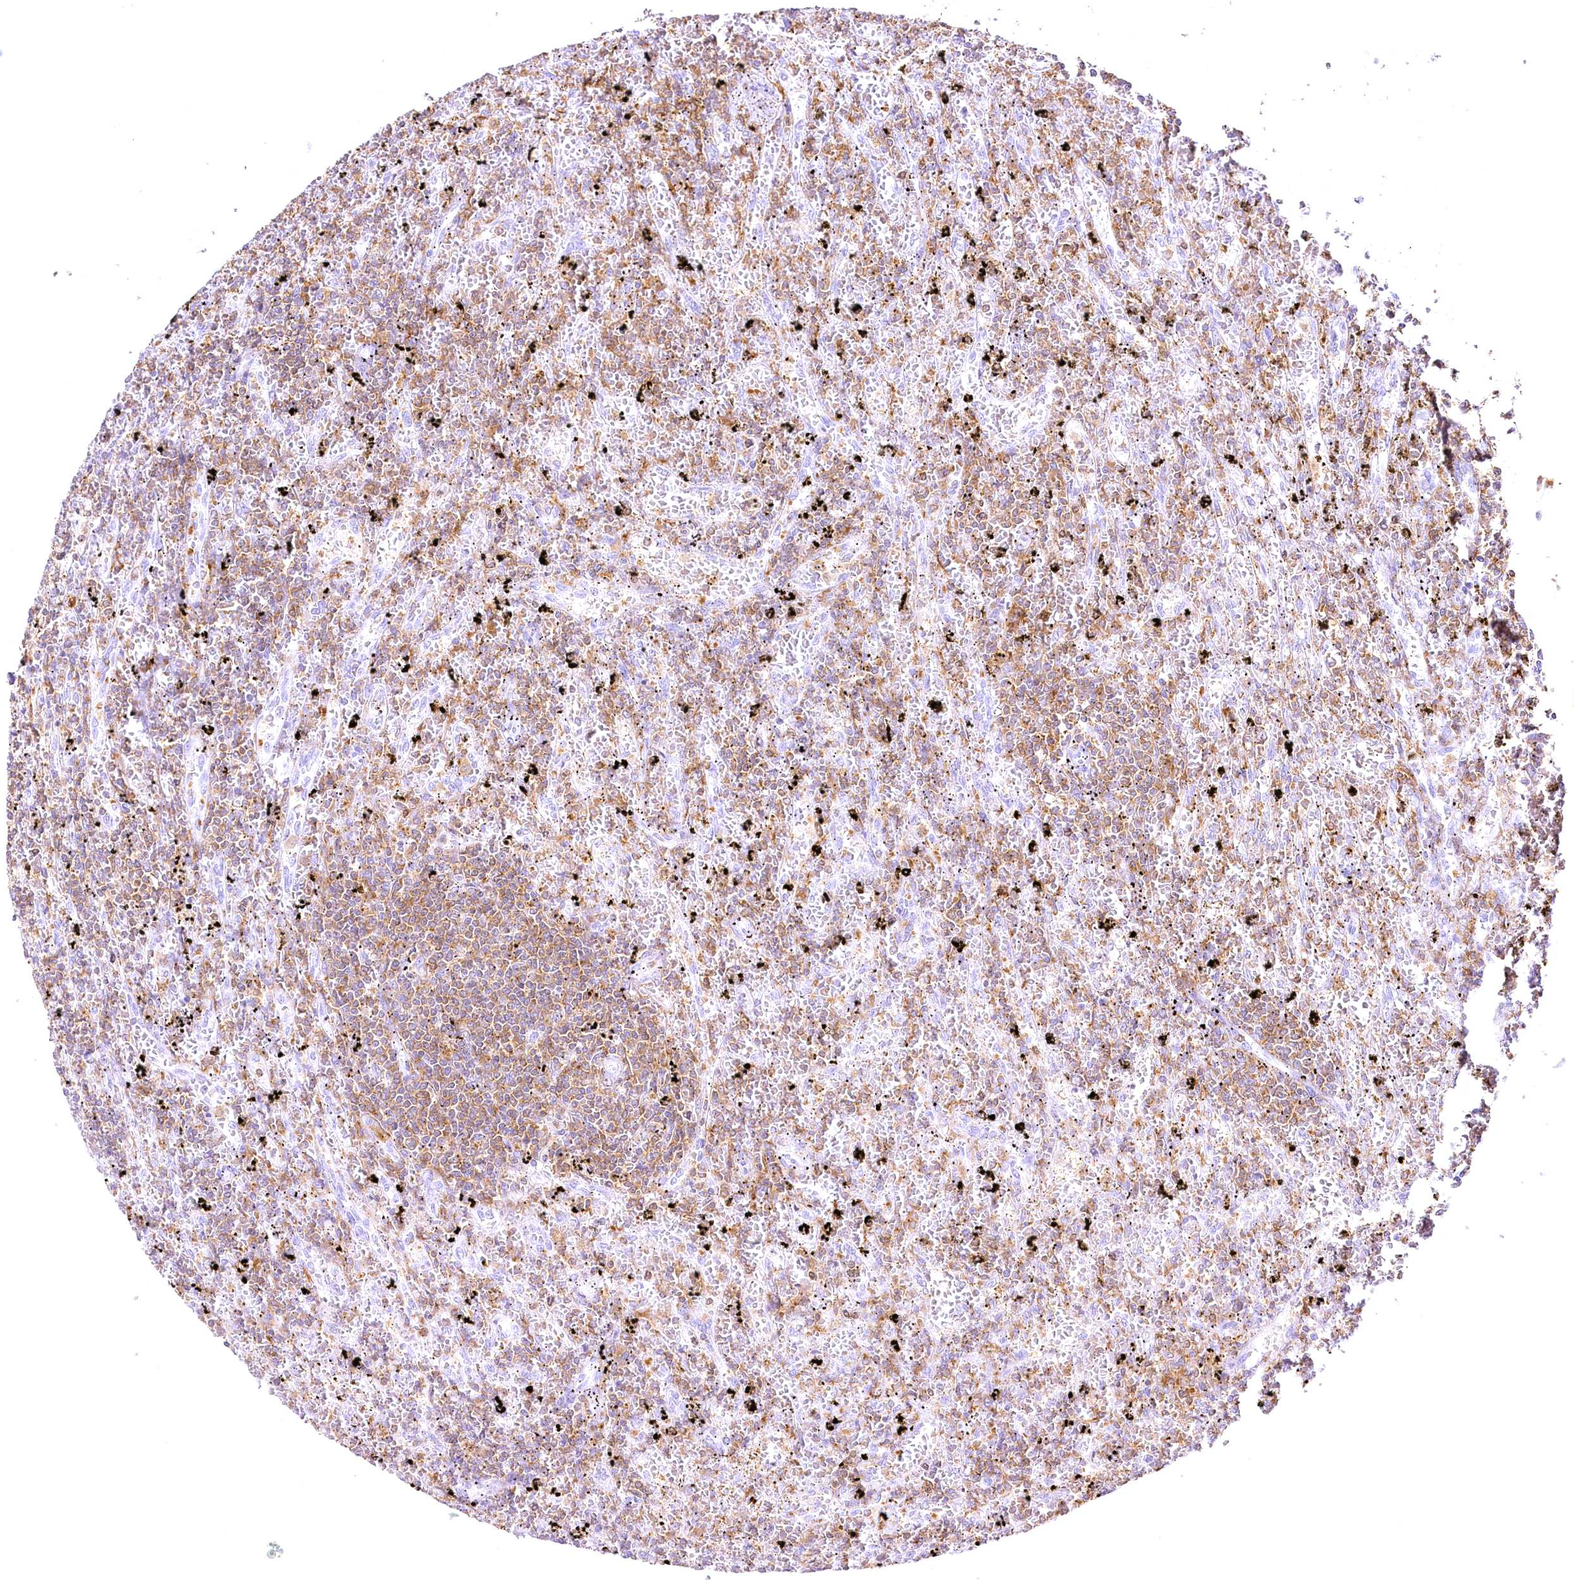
{"staining": {"intensity": "moderate", "quantity": "<25%", "location": "cytoplasmic/membranous"}, "tissue": "lymphoma", "cell_type": "Tumor cells", "image_type": "cancer", "snomed": [{"axis": "morphology", "description": "Malignant lymphoma, non-Hodgkin's type, Low grade"}, {"axis": "topography", "description": "Spleen"}], "caption": "Lymphoma stained for a protein (brown) exhibits moderate cytoplasmic/membranous positive positivity in approximately <25% of tumor cells.", "gene": "DOCK2", "patient": {"sex": "male", "age": 76}}